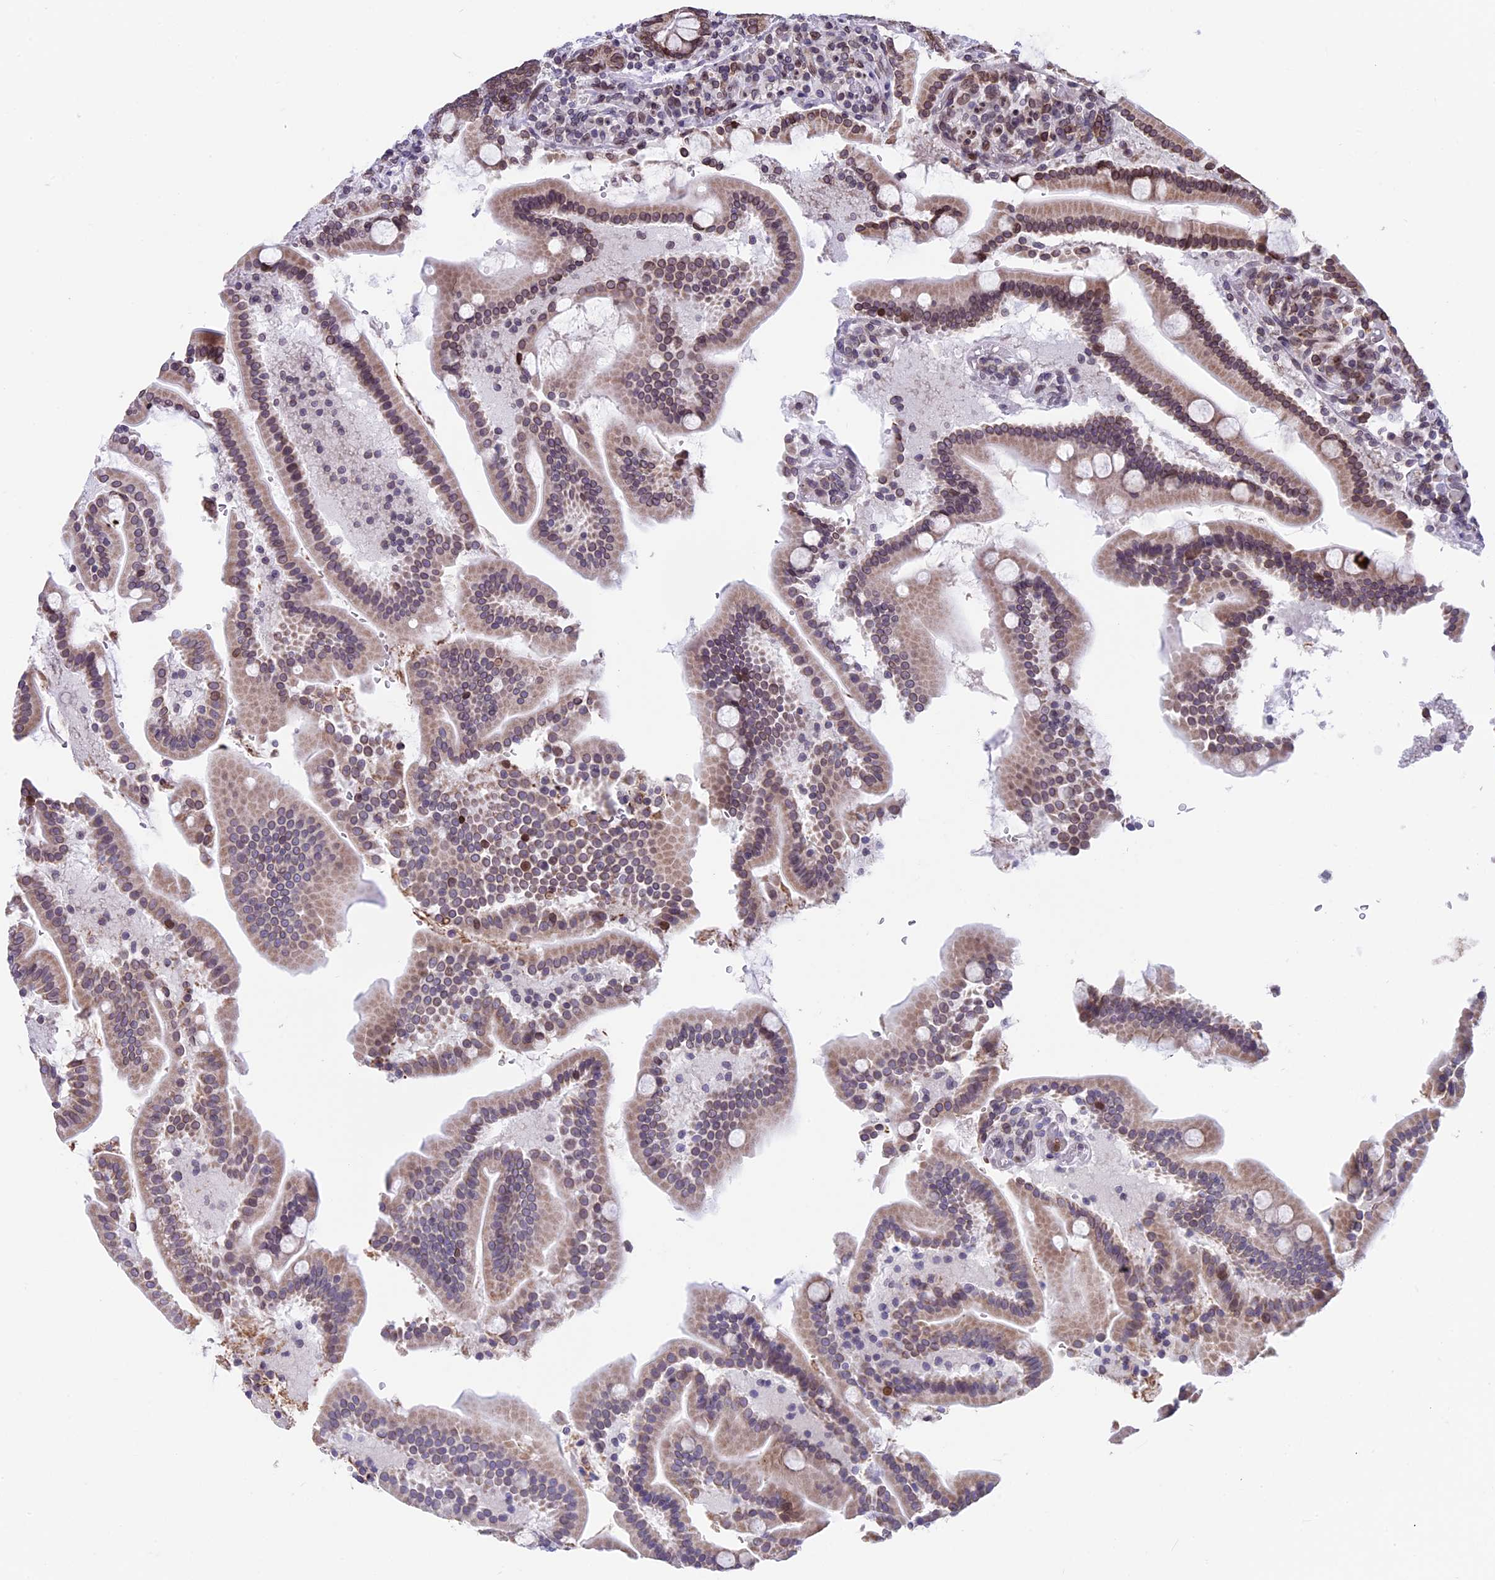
{"staining": {"intensity": "moderate", "quantity": ">75%", "location": "cytoplasmic/membranous,nuclear"}, "tissue": "duodenum", "cell_type": "Glandular cells", "image_type": "normal", "snomed": [{"axis": "morphology", "description": "Normal tissue, NOS"}, {"axis": "topography", "description": "Duodenum"}], "caption": "Immunohistochemical staining of normal human duodenum reveals moderate cytoplasmic/membranous,nuclear protein staining in approximately >75% of glandular cells. (Brightfield microscopy of DAB IHC at high magnification).", "gene": "PTCHD4", "patient": {"sex": "male", "age": 55}}